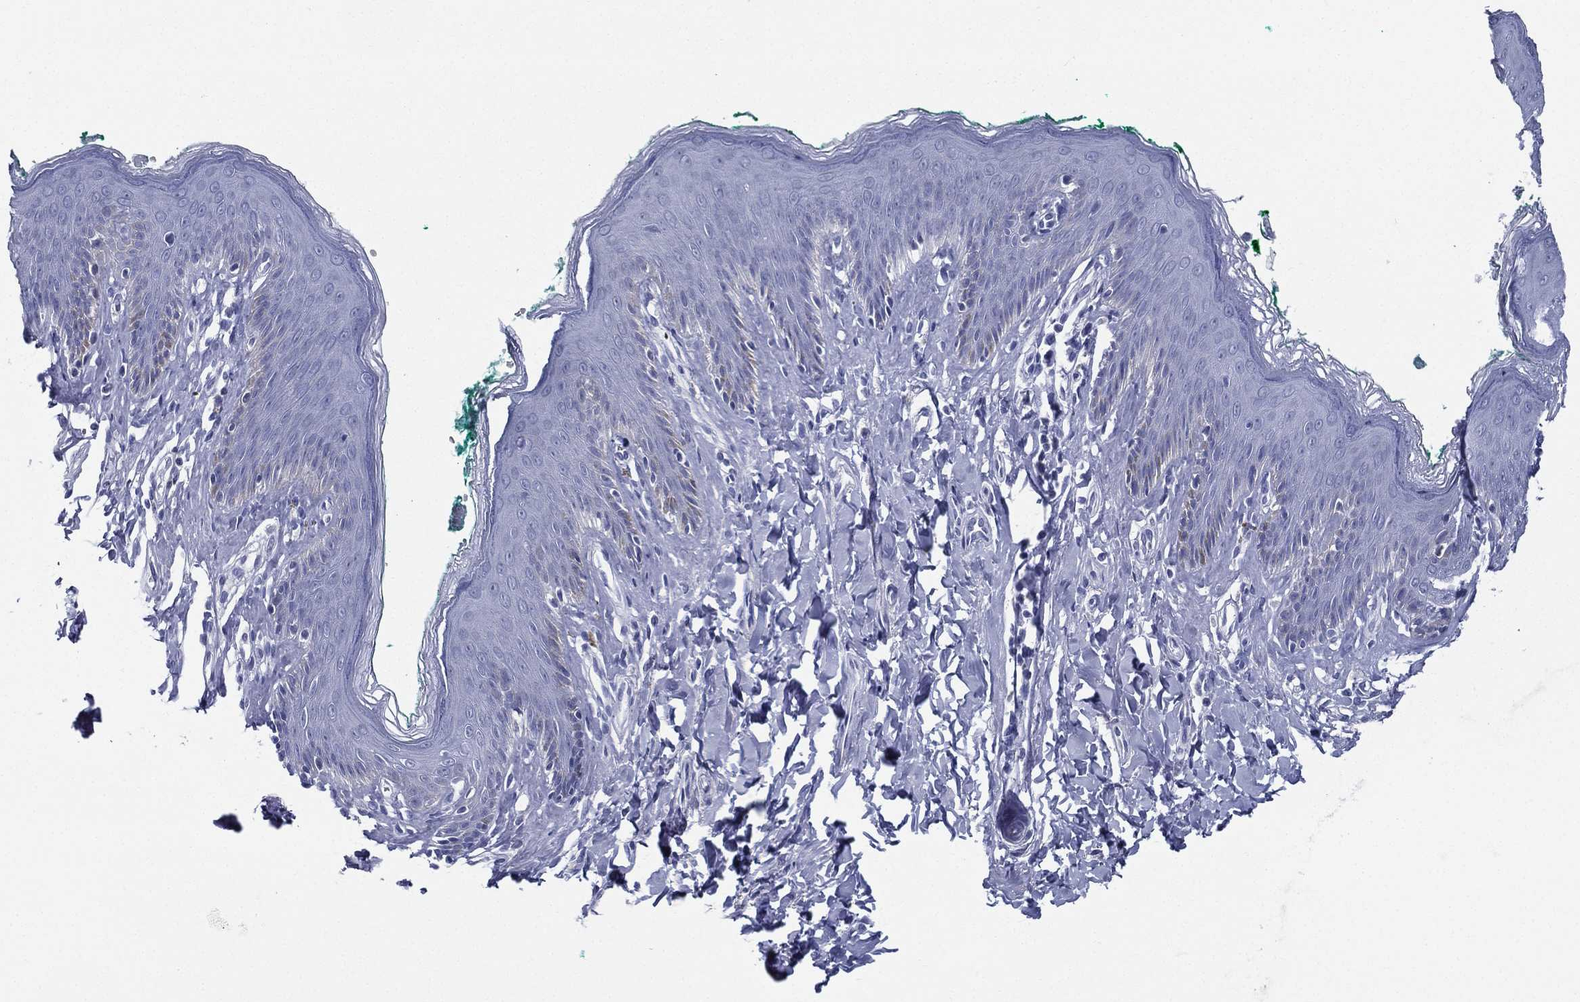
{"staining": {"intensity": "negative", "quantity": "none", "location": "none"}, "tissue": "skin", "cell_type": "Epidermal cells", "image_type": "normal", "snomed": [{"axis": "morphology", "description": "Normal tissue, NOS"}, {"axis": "topography", "description": "Vulva"}], "caption": "This is an immunohistochemistry (IHC) photomicrograph of normal human skin. There is no staining in epidermal cells.", "gene": "RSPH4A", "patient": {"sex": "female", "age": 66}}